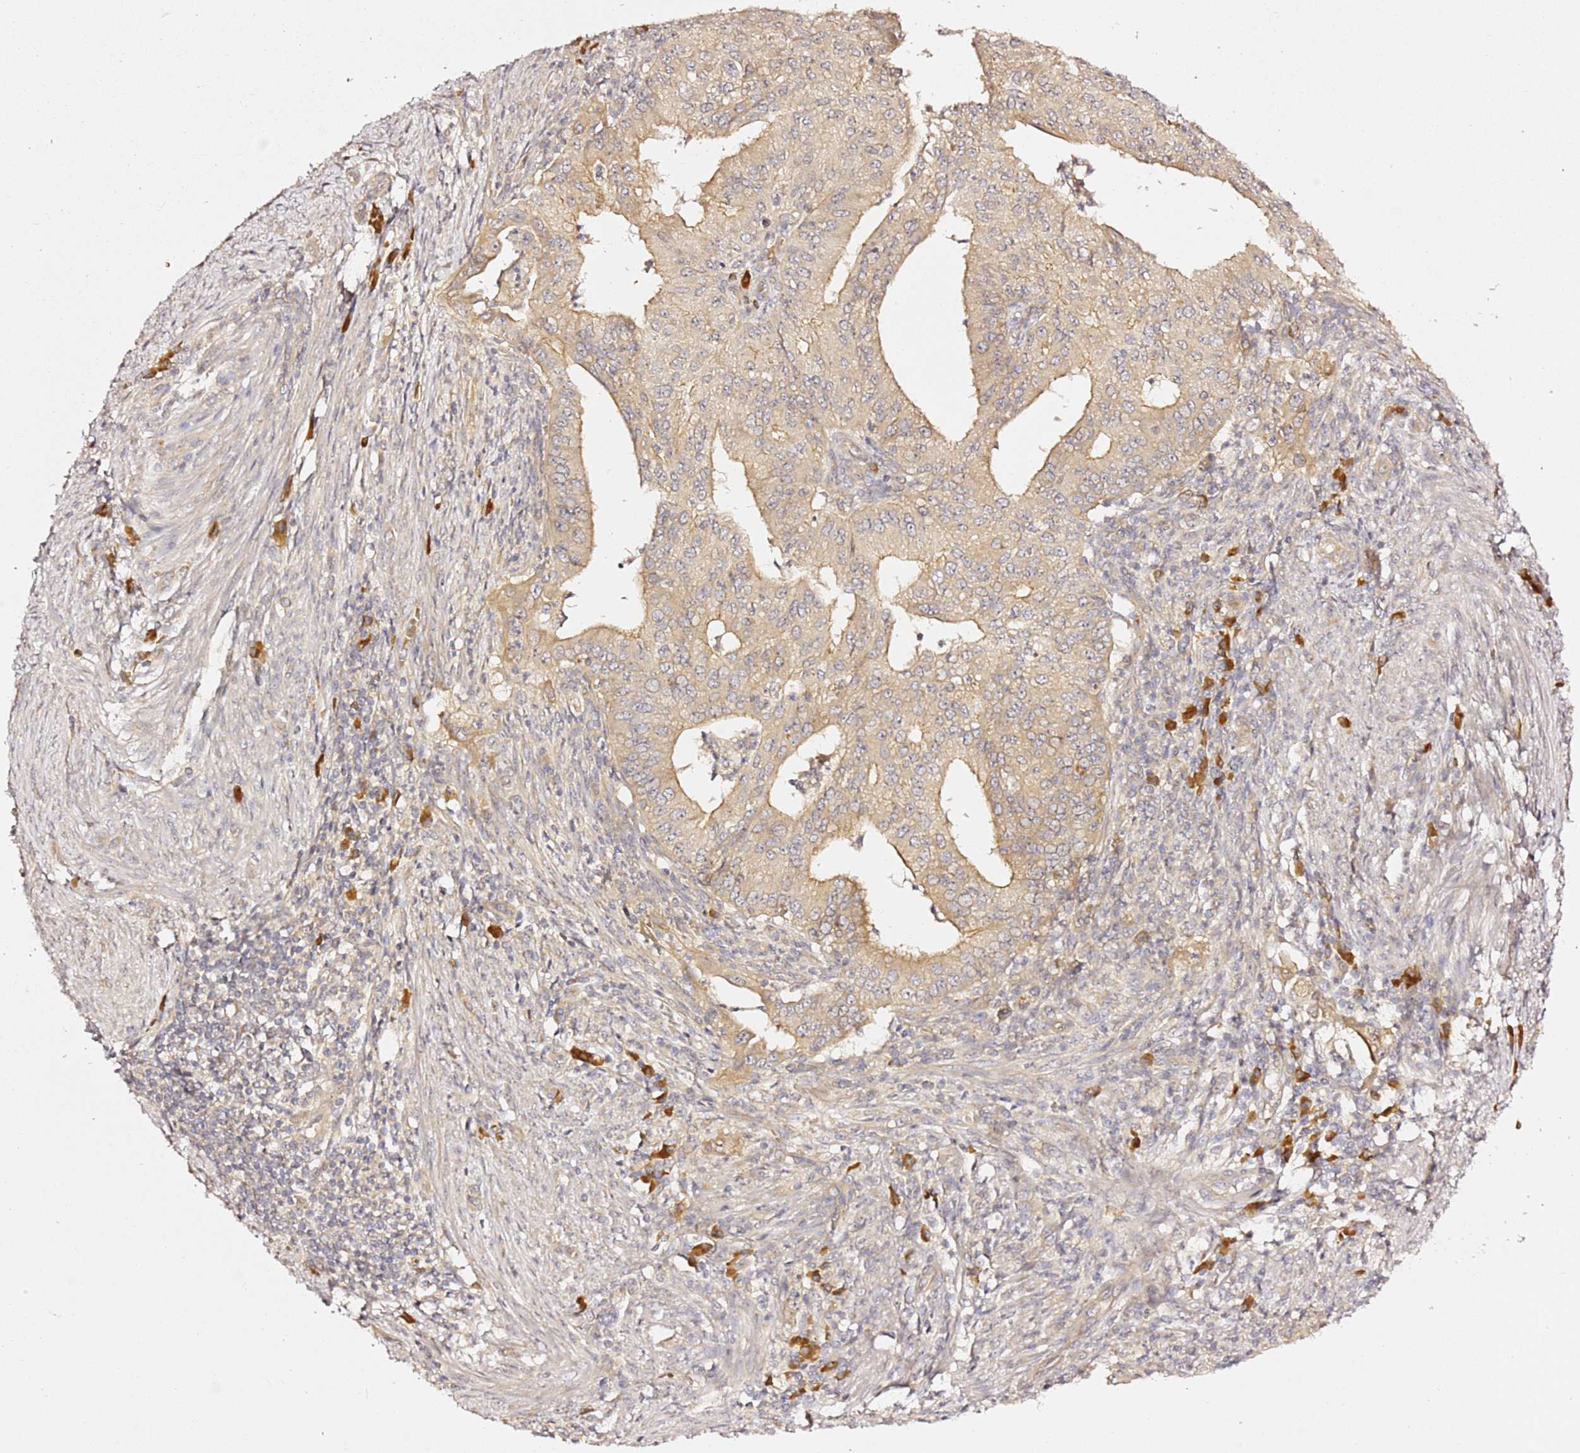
{"staining": {"intensity": "weak", "quantity": ">75%", "location": "cytoplasmic/membranous"}, "tissue": "endometrial cancer", "cell_type": "Tumor cells", "image_type": "cancer", "snomed": [{"axis": "morphology", "description": "Adenocarcinoma, NOS"}, {"axis": "topography", "description": "Endometrium"}], "caption": "Brown immunohistochemical staining in adenocarcinoma (endometrial) demonstrates weak cytoplasmic/membranous positivity in about >75% of tumor cells.", "gene": "OSBPL2", "patient": {"sex": "female", "age": 50}}